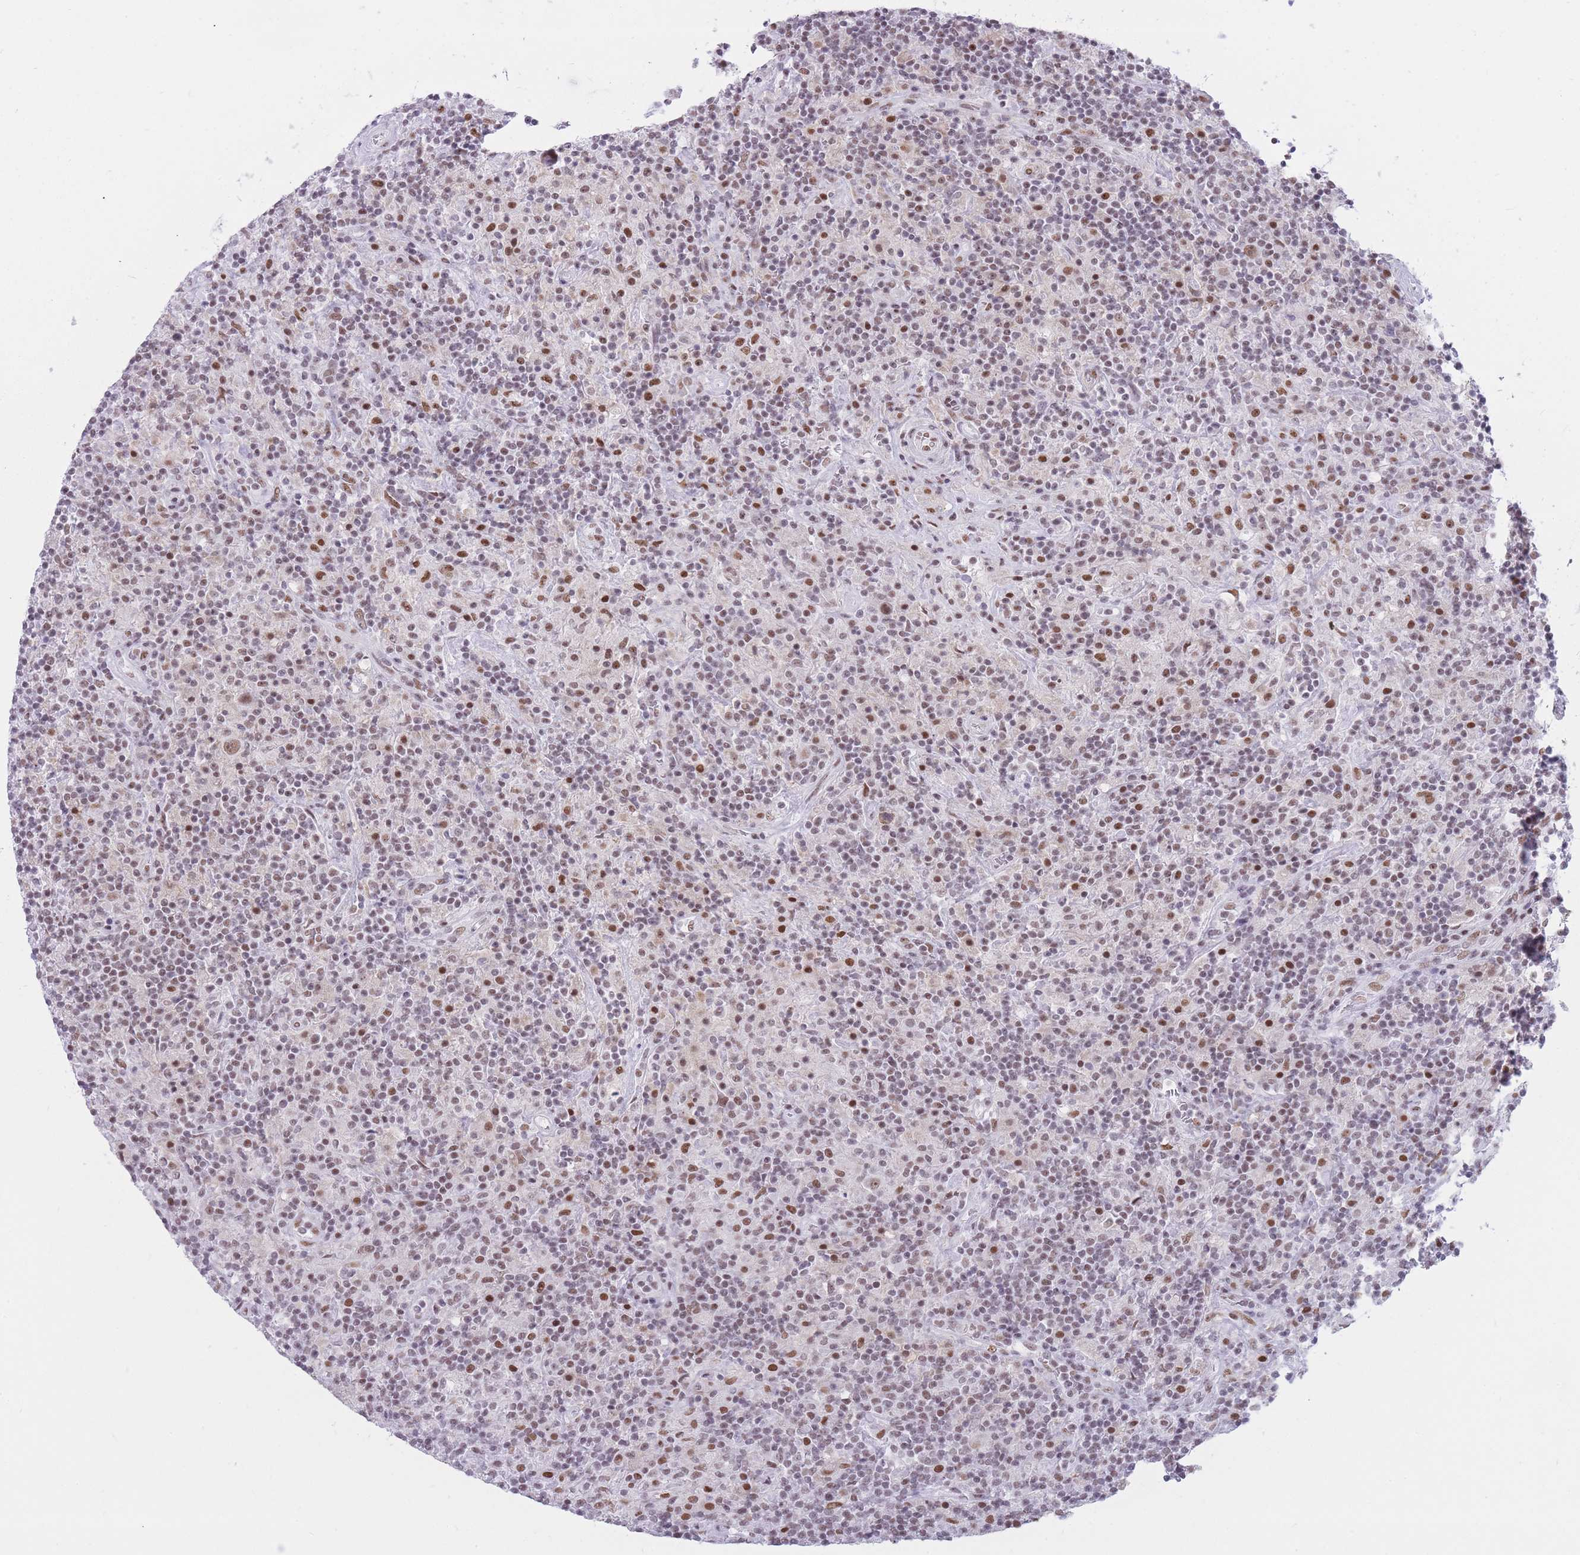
{"staining": {"intensity": "moderate", "quantity": ">75%", "location": "nuclear"}, "tissue": "lymphoma", "cell_type": "Tumor cells", "image_type": "cancer", "snomed": [{"axis": "morphology", "description": "Hodgkin's disease, NOS"}, {"axis": "topography", "description": "Lymph node"}], "caption": "Tumor cells demonstrate medium levels of moderate nuclear positivity in approximately >75% of cells in human Hodgkin's disease. (DAB (3,3'-diaminobenzidine) = brown stain, brightfield microscopy at high magnification).", "gene": "HNRNPUL1", "patient": {"sex": "male", "age": 70}}